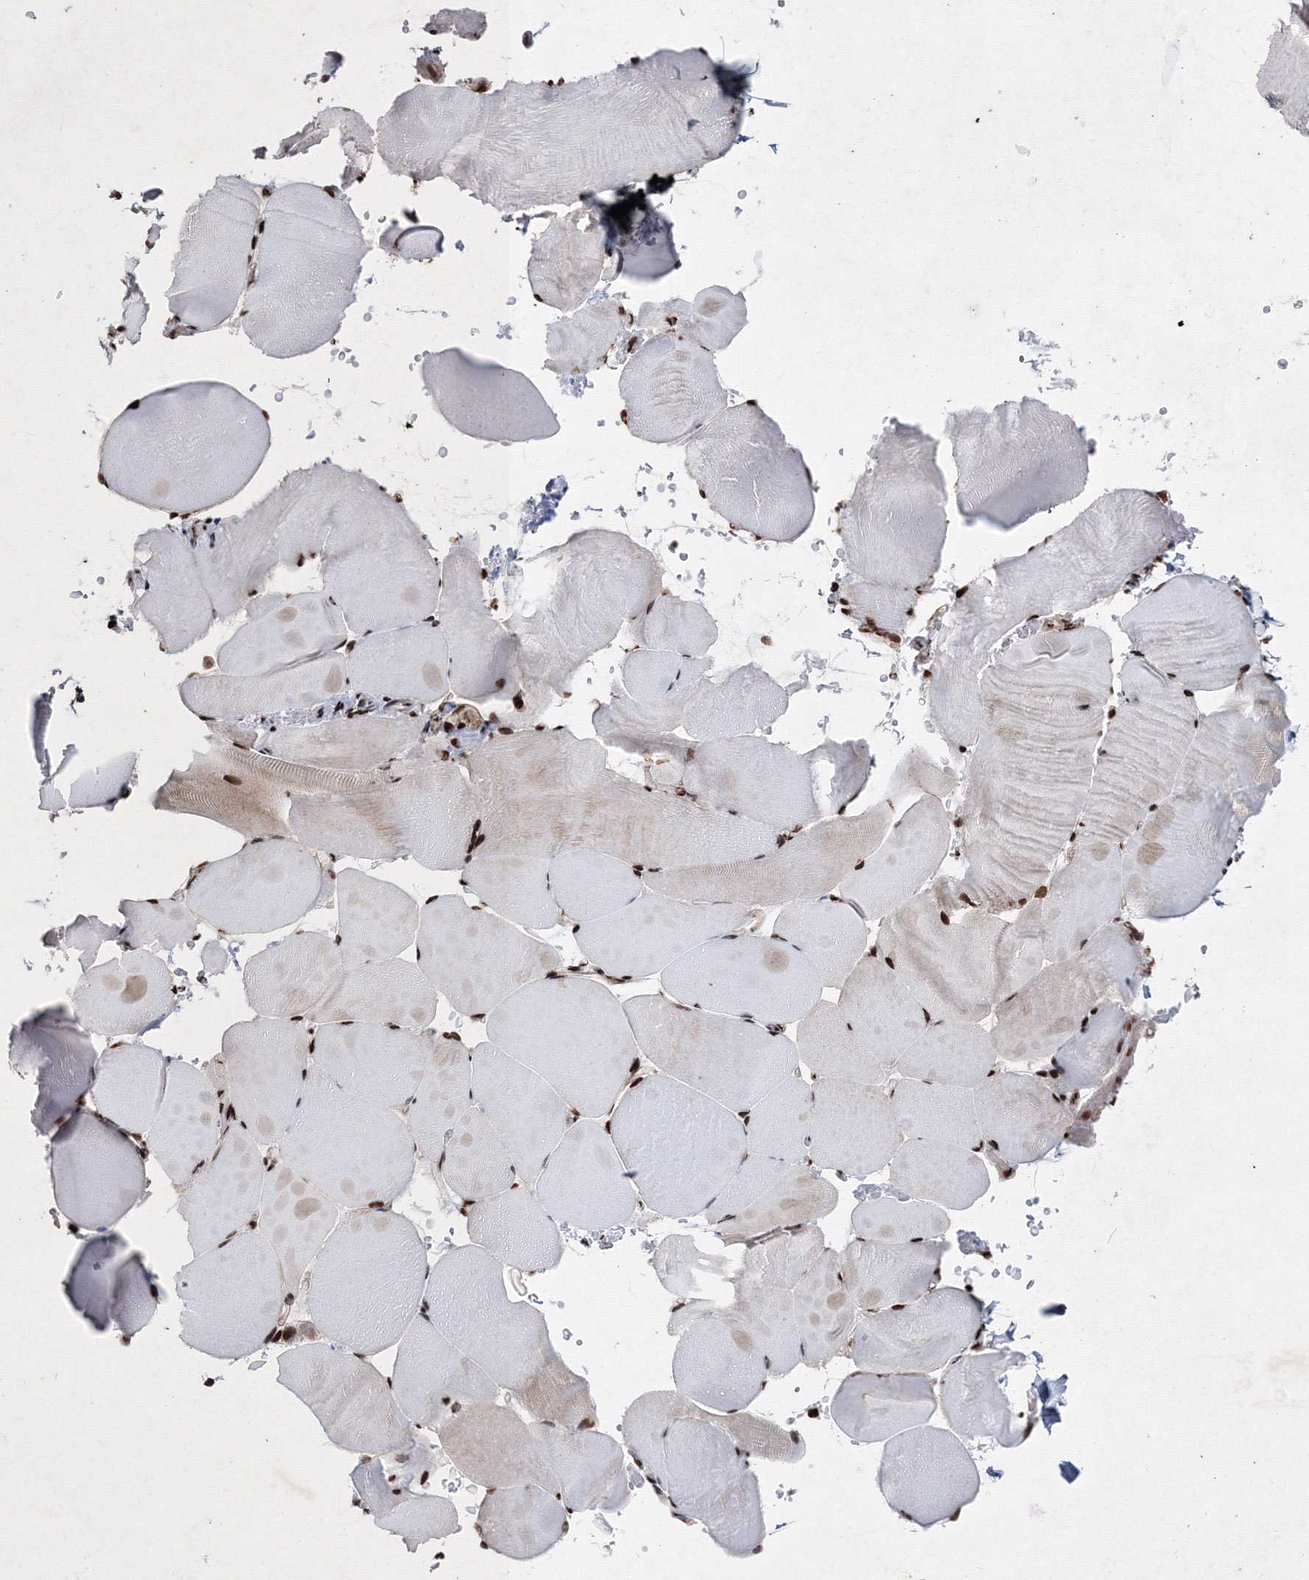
{"staining": {"intensity": "moderate", "quantity": ">75%", "location": "nuclear"}, "tissue": "skeletal muscle", "cell_type": "Myocytes", "image_type": "normal", "snomed": [{"axis": "morphology", "description": "Normal tissue, NOS"}, {"axis": "topography", "description": "Skeletal muscle"}, {"axis": "topography", "description": "Parathyroid gland"}], "caption": "High-magnification brightfield microscopy of unremarkable skeletal muscle stained with DAB (brown) and counterstained with hematoxylin (blue). myocytes exhibit moderate nuclear staining is appreciated in approximately>75% of cells. The staining is performed using DAB (3,3'-diaminobenzidine) brown chromogen to label protein expression. The nuclei are counter-stained blue using hematoxylin.", "gene": "SMIM29", "patient": {"sex": "female", "age": 37}}